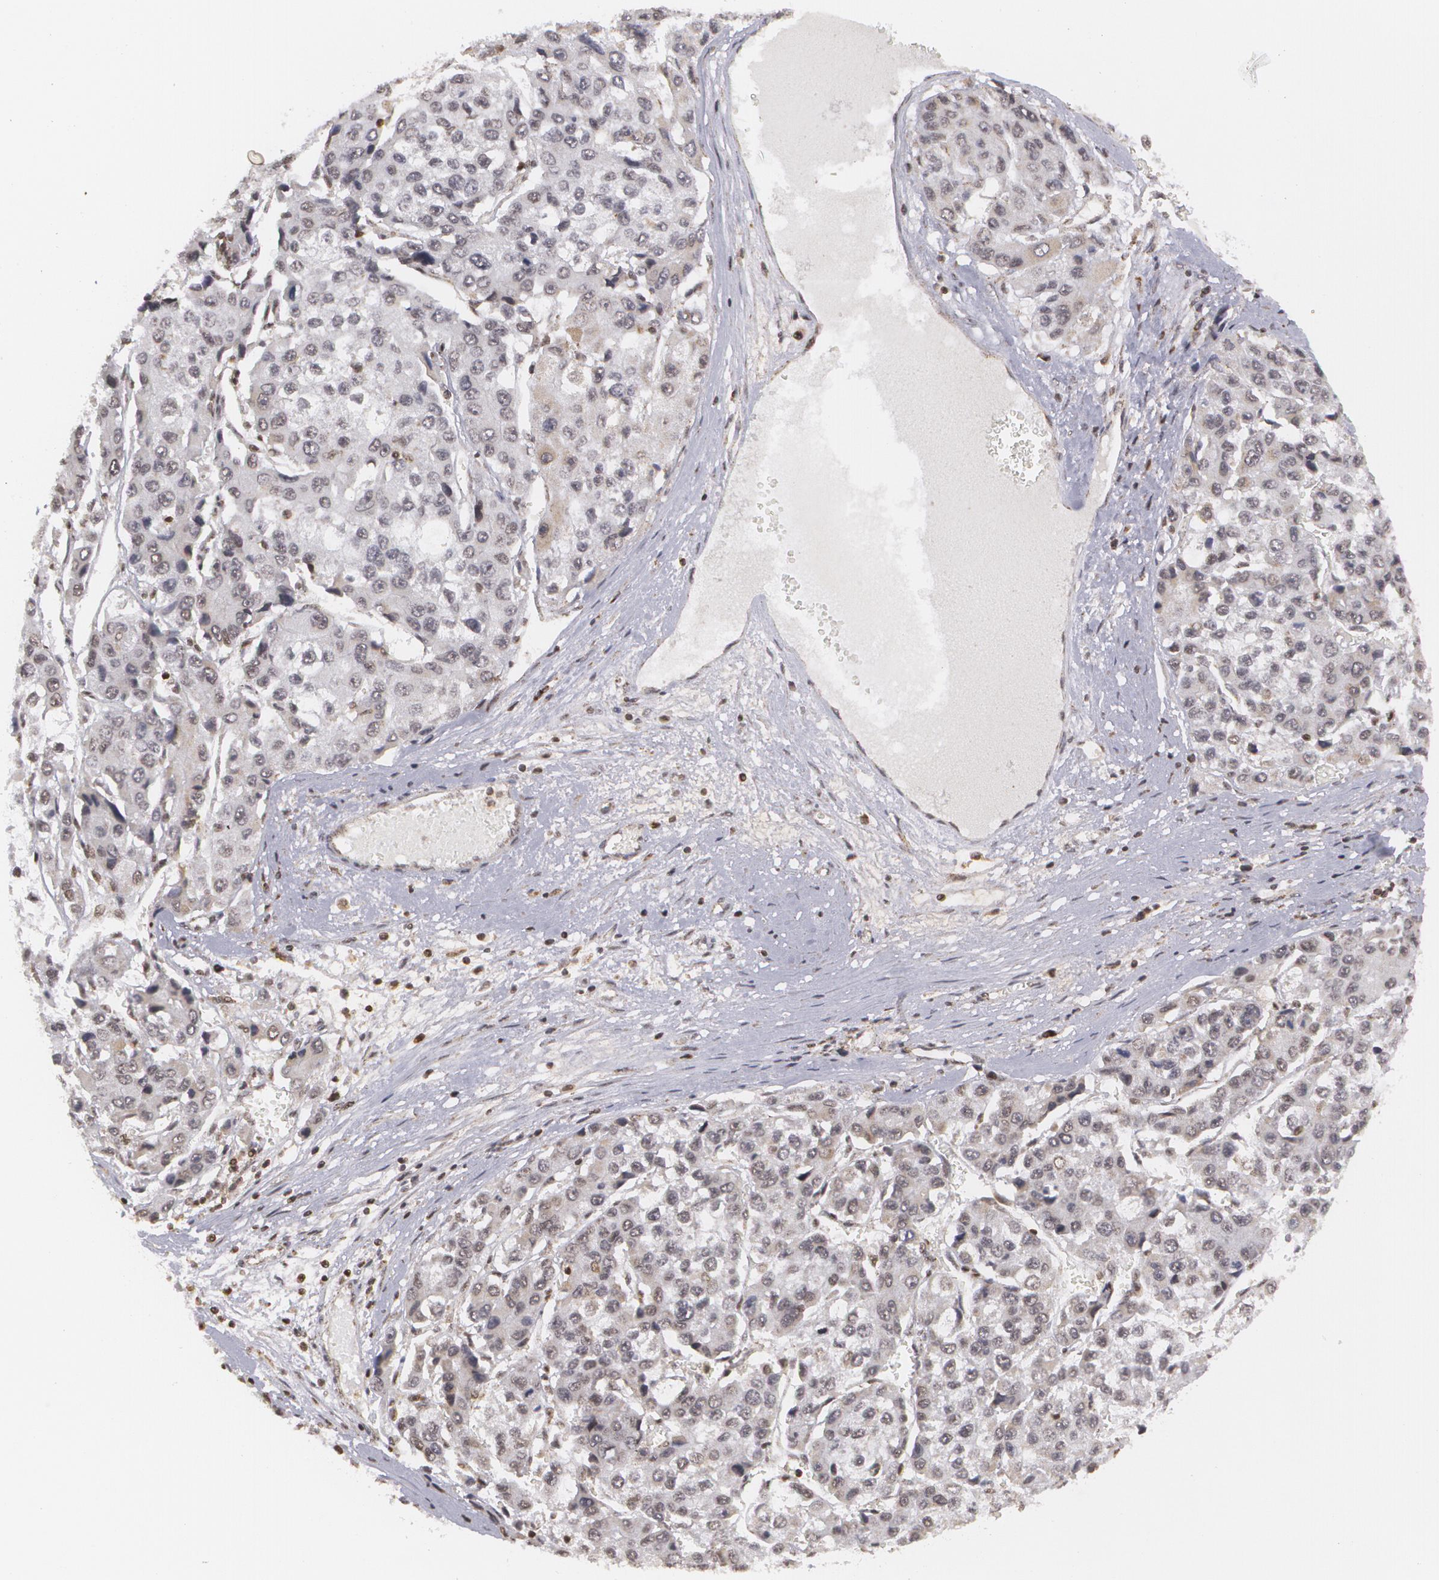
{"staining": {"intensity": "weak", "quantity": "25%-75%", "location": "nuclear"}, "tissue": "liver cancer", "cell_type": "Tumor cells", "image_type": "cancer", "snomed": [{"axis": "morphology", "description": "Carcinoma, Hepatocellular, NOS"}, {"axis": "topography", "description": "Liver"}], "caption": "Protein expression by immunohistochemistry (IHC) reveals weak nuclear positivity in about 25%-75% of tumor cells in liver cancer.", "gene": "MXD1", "patient": {"sex": "female", "age": 66}}